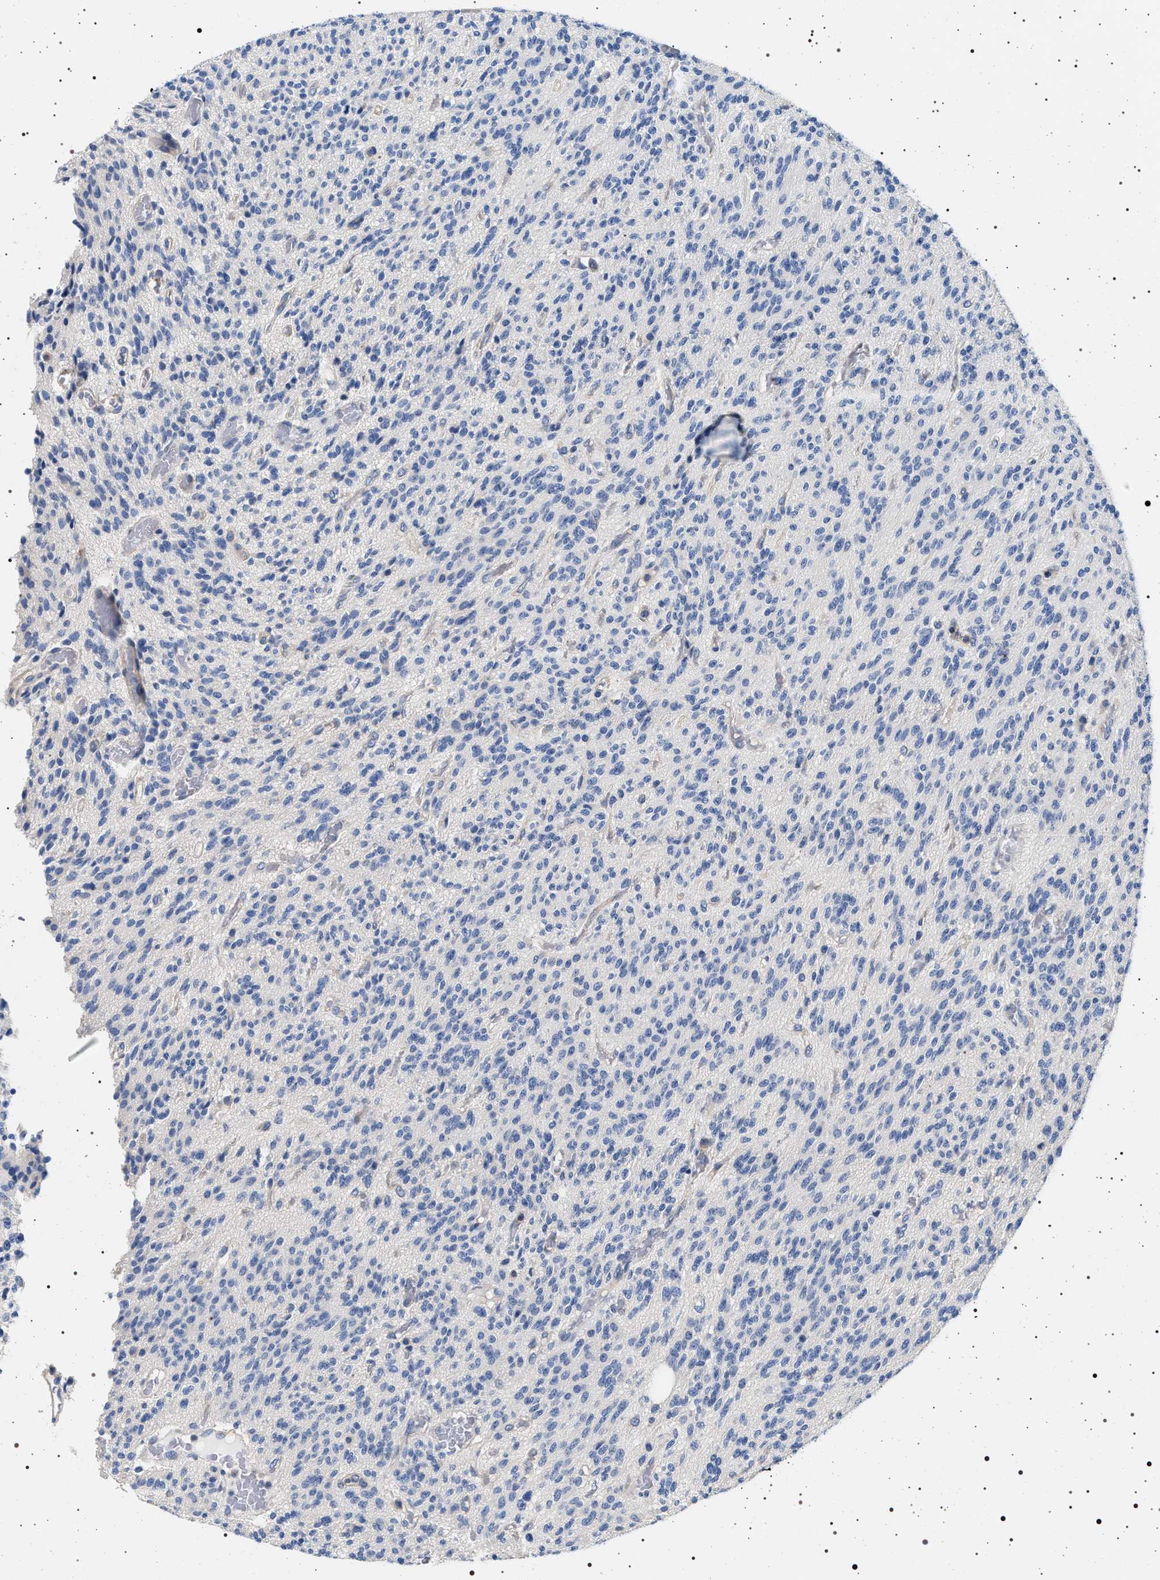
{"staining": {"intensity": "negative", "quantity": "none", "location": "none"}, "tissue": "glioma", "cell_type": "Tumor cells", "image_type": "cancer", "snomed": [{"axis": "morphology", "description": "Glioma, malignant, High grade"}, {"axis": "topography", "description": "Brain"}], "caption": "This is a histopathology image of IHC staining of glioma, which shows no positivity in tumor cells.", "gene": "HSD17B1", "patient": {"sex": "male", "age": 34}}